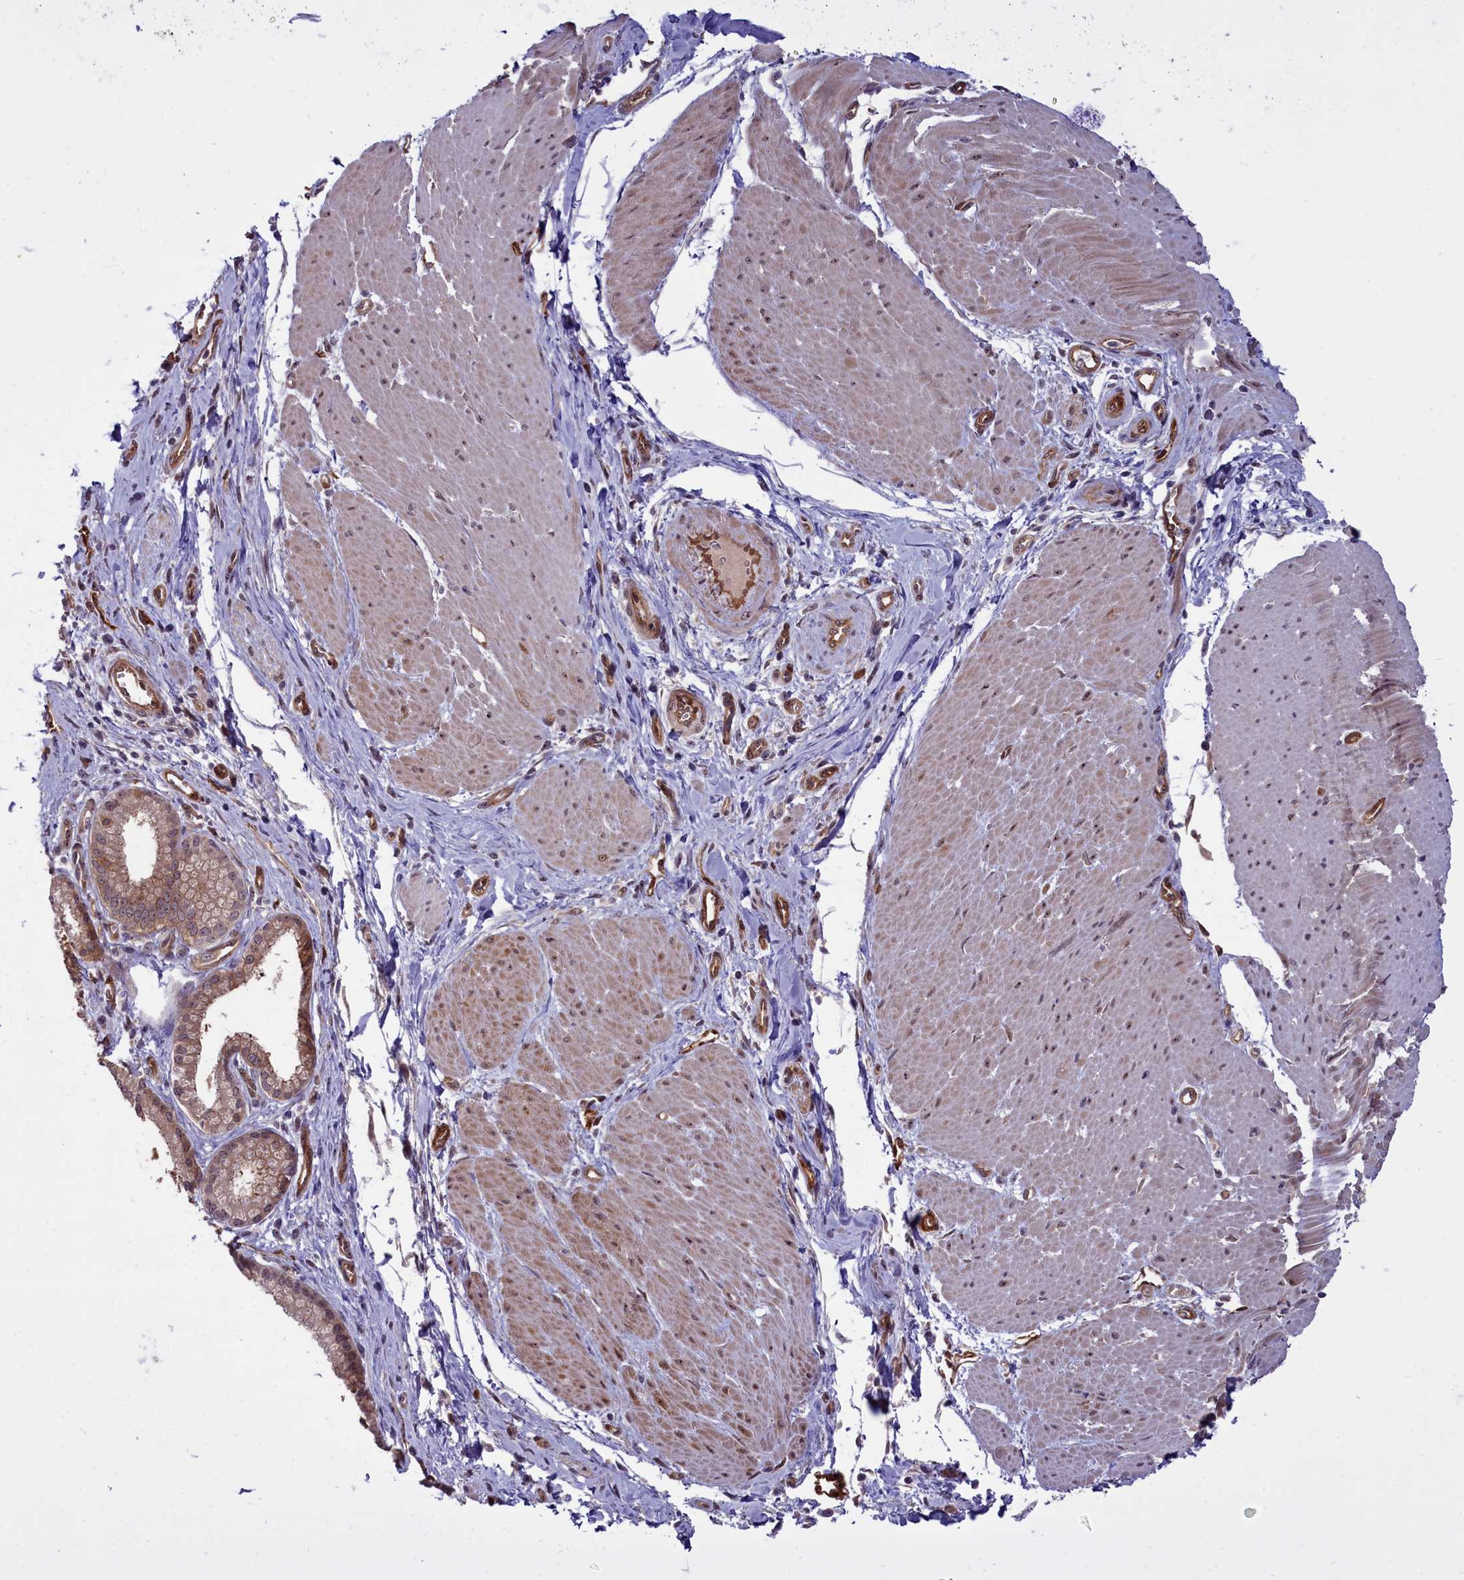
{"staining": {"intensity": "weak", "quantity": ">75%", "location": "cytoplasmic/membranous"}, "tissue": "pancreatic cancer", "cell_type": "Tumor cells", "image_type": "cancer", "snomed": [{"axis": "morphology", "description": "Adenocarcinoma, NOS"}, {"axis": "topography", "description": "Pancreas"}], "caption": "Pancreatic cancer (adenocarcinoma) stained with DAB (3,3'-diaminobenzidine) immunohistochemistry (IHC) shows low levels of weak cytoplasmic/membranous positivity in about >75% of tumor cells.", "gene": "BCAR1", "patient": {"sex": "male", "age": 78}}